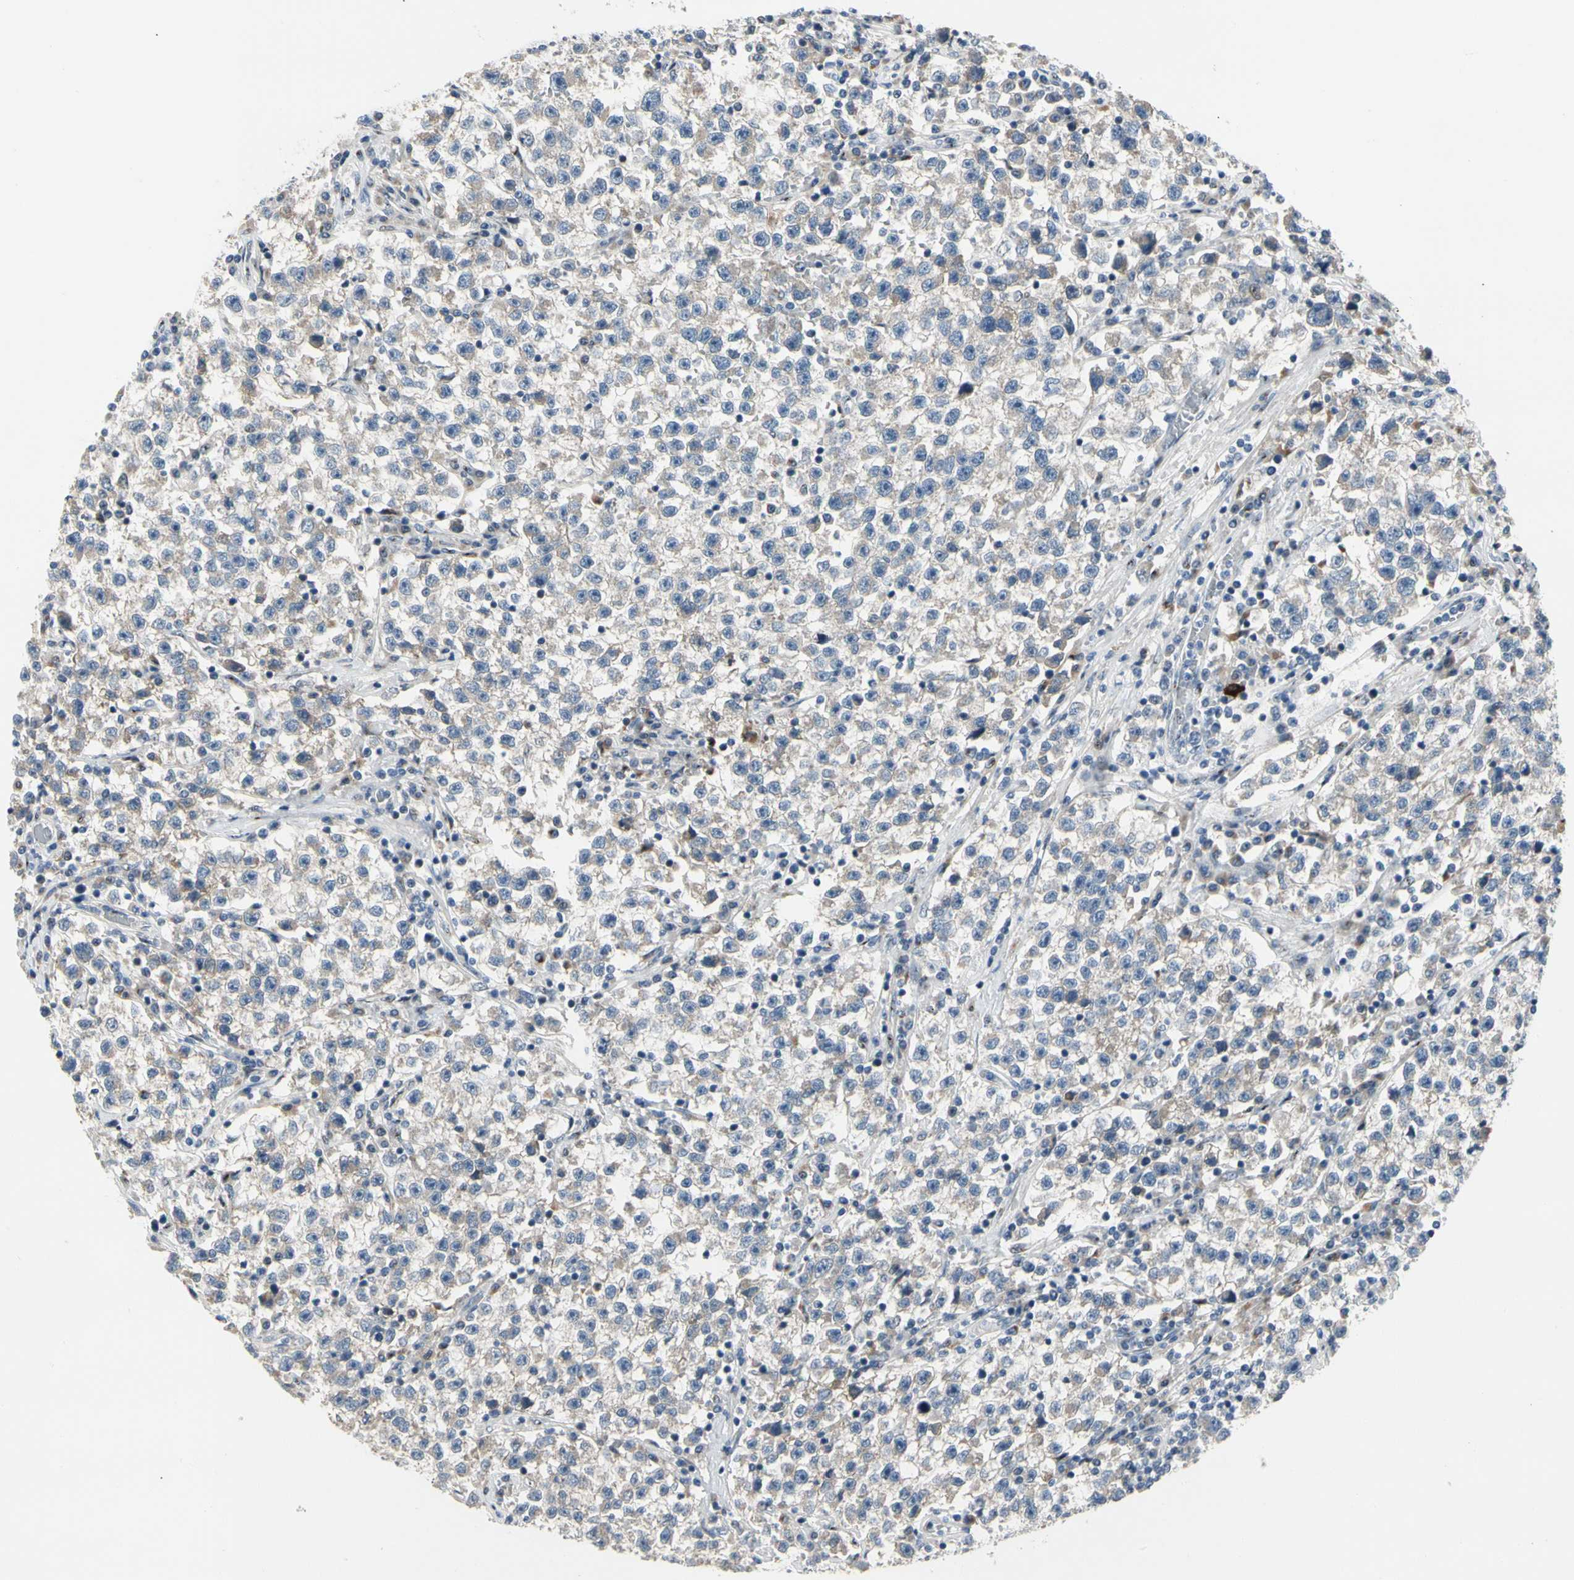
{"staining": {"intensity": "negative", "quantity": "none", "location": "none"}, "tissue": "testis cancer", "cell_type": "Tumor cells", "image_type": "cancer", "snomed": [{"axis": "morphology", "description": "Seminoma, NOS"}, {"axis": "topography", "description": "Testis"}], "caption": "Immunohistochemistry (IHC) of human testis cancer (seminoma) displays no expression in tumor cells. (Brightfield microscopy of DAB immunohistochemistry (IHC) at high magnification).", "gene": "NFASC", "patient": {"sex": "male", "age": 22}}